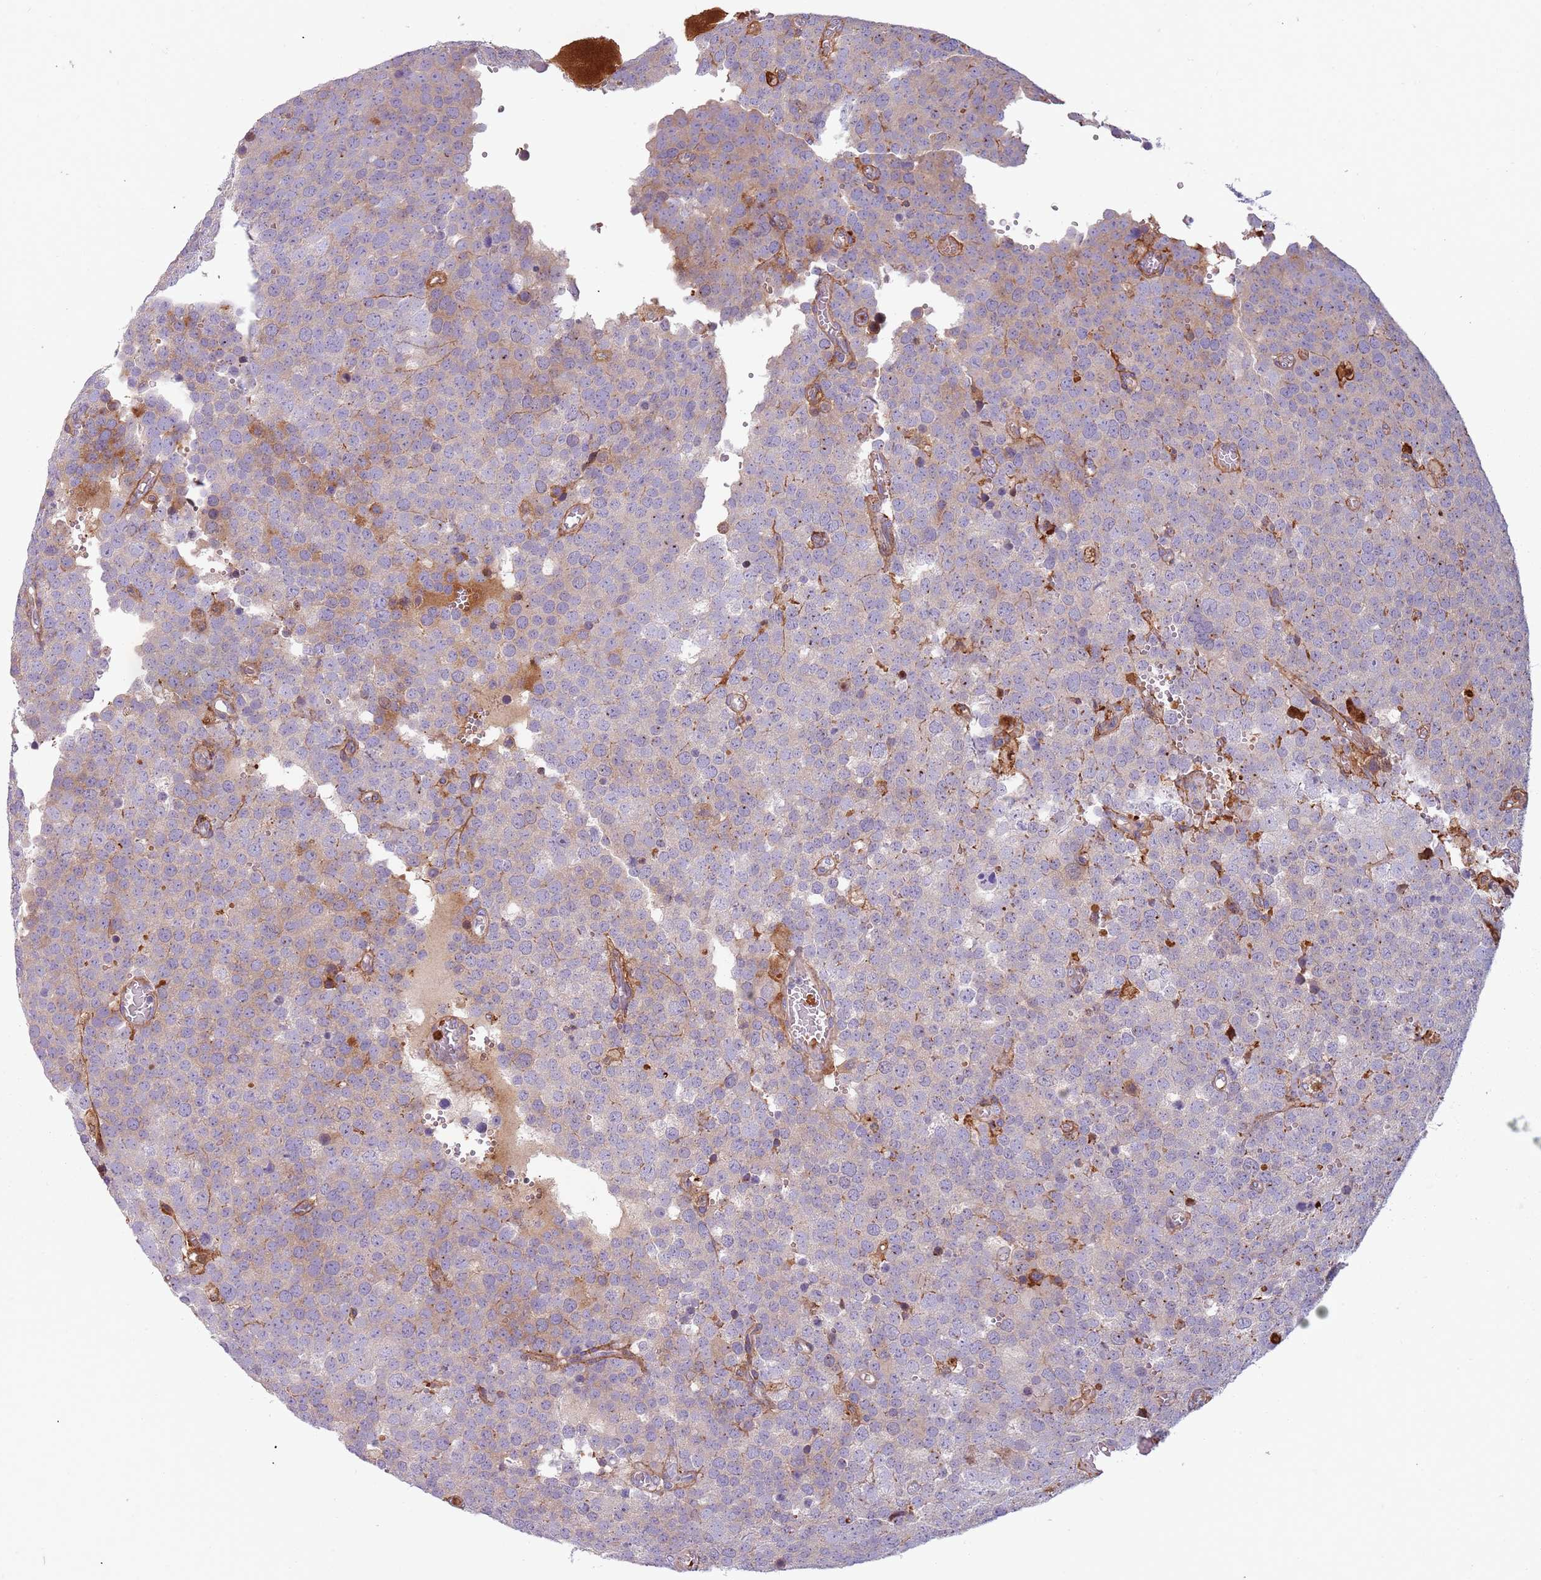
{"staining": {"intensity": "weak", "quantity": "<25%", "location": "cytoplasmic/membranous"}, "tissue": "testis cancer", "cell_type": "Tumor cells", "image_type": "cancer", "snomed": [{"axis": "morphology", "description": "Normal tissue, NOS"}, {"axis": "morphology", "description": "Seminoma, NOS"}, {"axis": "topography", "description": "Testis"}], "caption": "DAB immunohistochemical staining of human seminoma (testis) demonstrates no significant staining in tumor cells.", "gene": "NADK", "patient": {"sex": "male", "age": 71}}